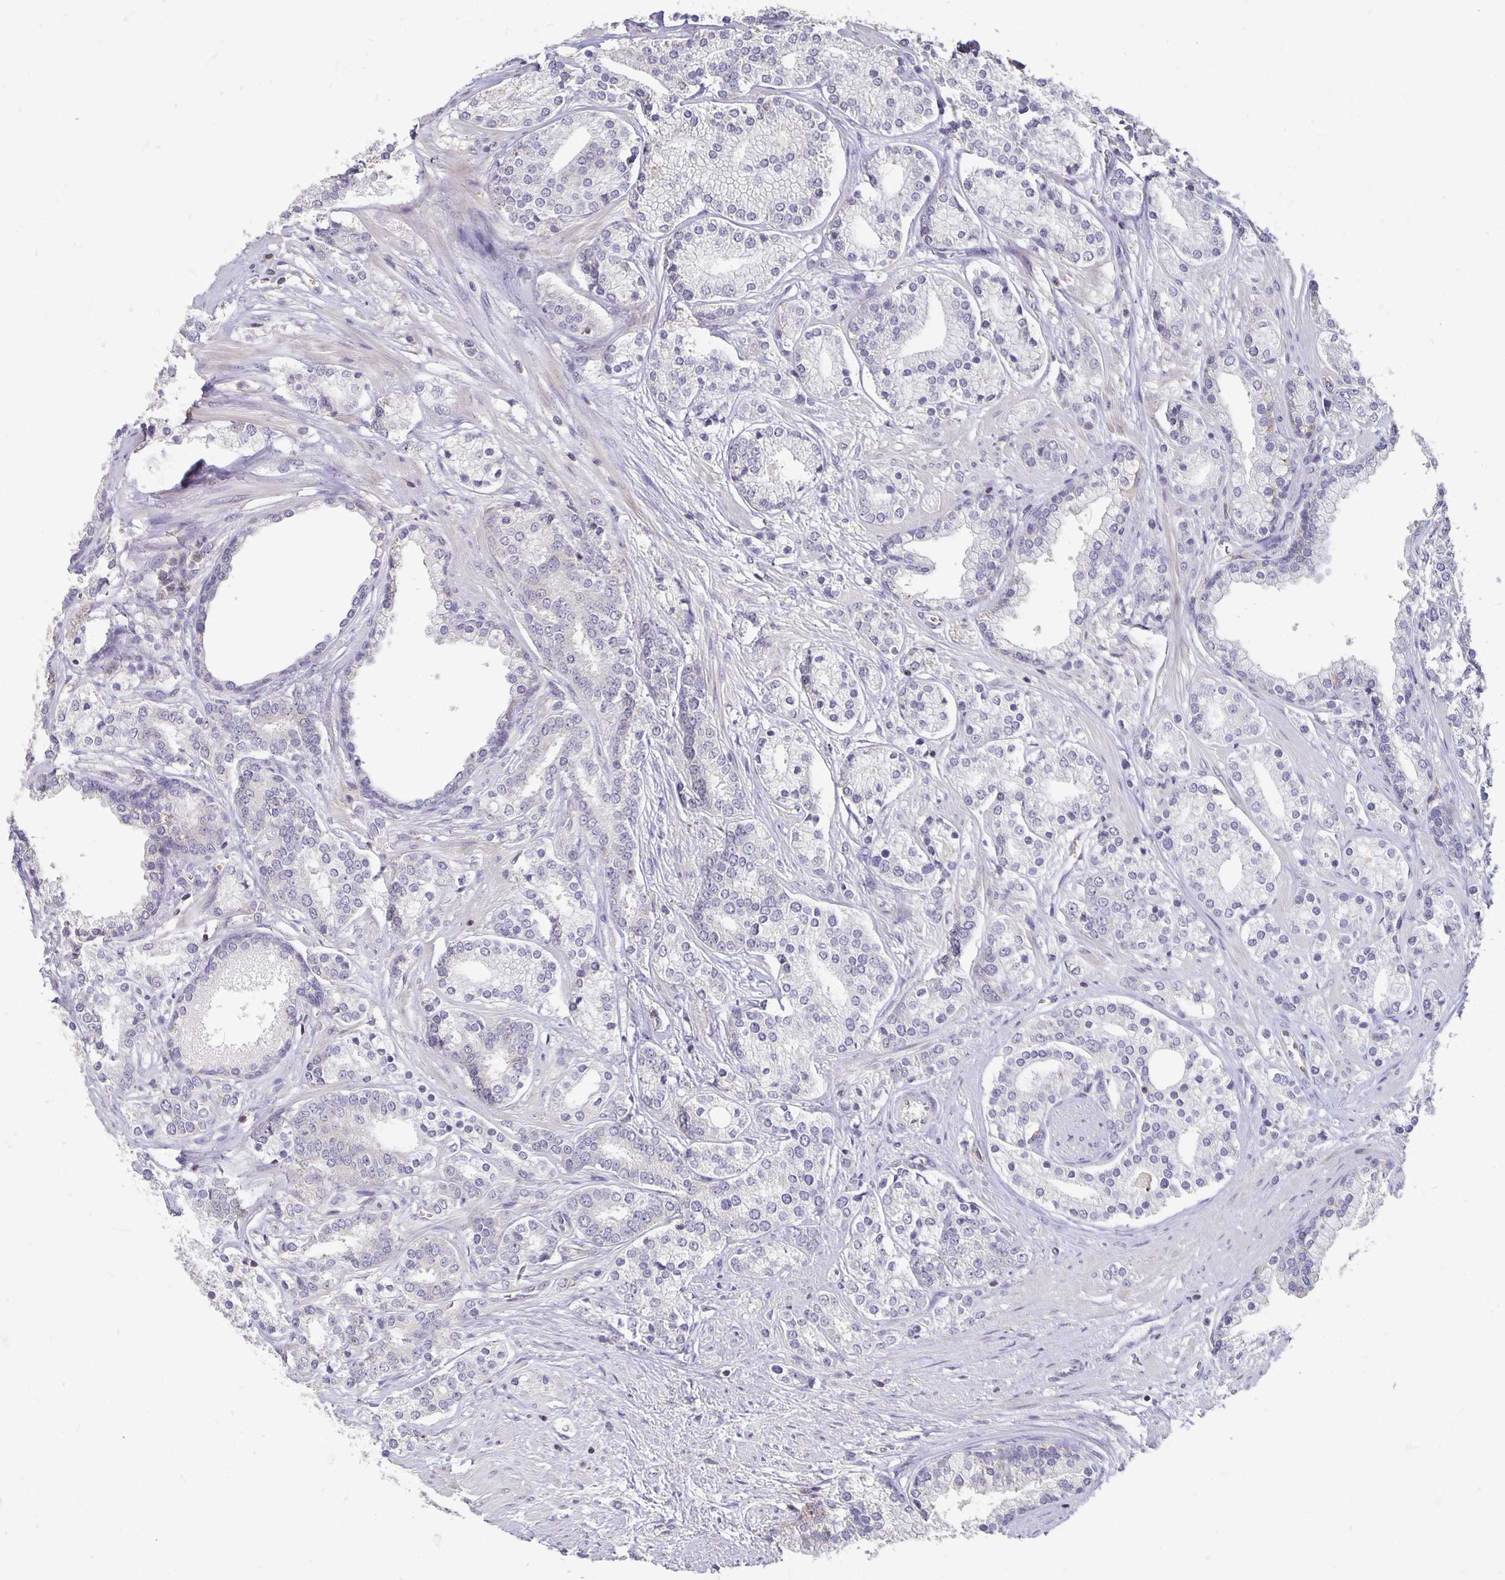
{"staining": {"intensity": "negative", "quantity": "none", "location": "none"}, "tissue": "prostate cancer", "cell_type": "Tumor cells", "image_type": "cancer", "snomed": [{"axis": "morphology", "description": "Adenocarcinoma, High grade"}, {"axis": "topography", "description": "Prostate"}], "caption": "Immunohistochemistry image of high-grade adenocarcinoma (prostate) stained for a protein (brown), which shows no positivity in tumor cells. The staining is performed using DAB brown chromogen with nuclei counter-stained in using hematoxylin.", "gene": "CST6", "patient": {"sex": "male", "age": 58}}